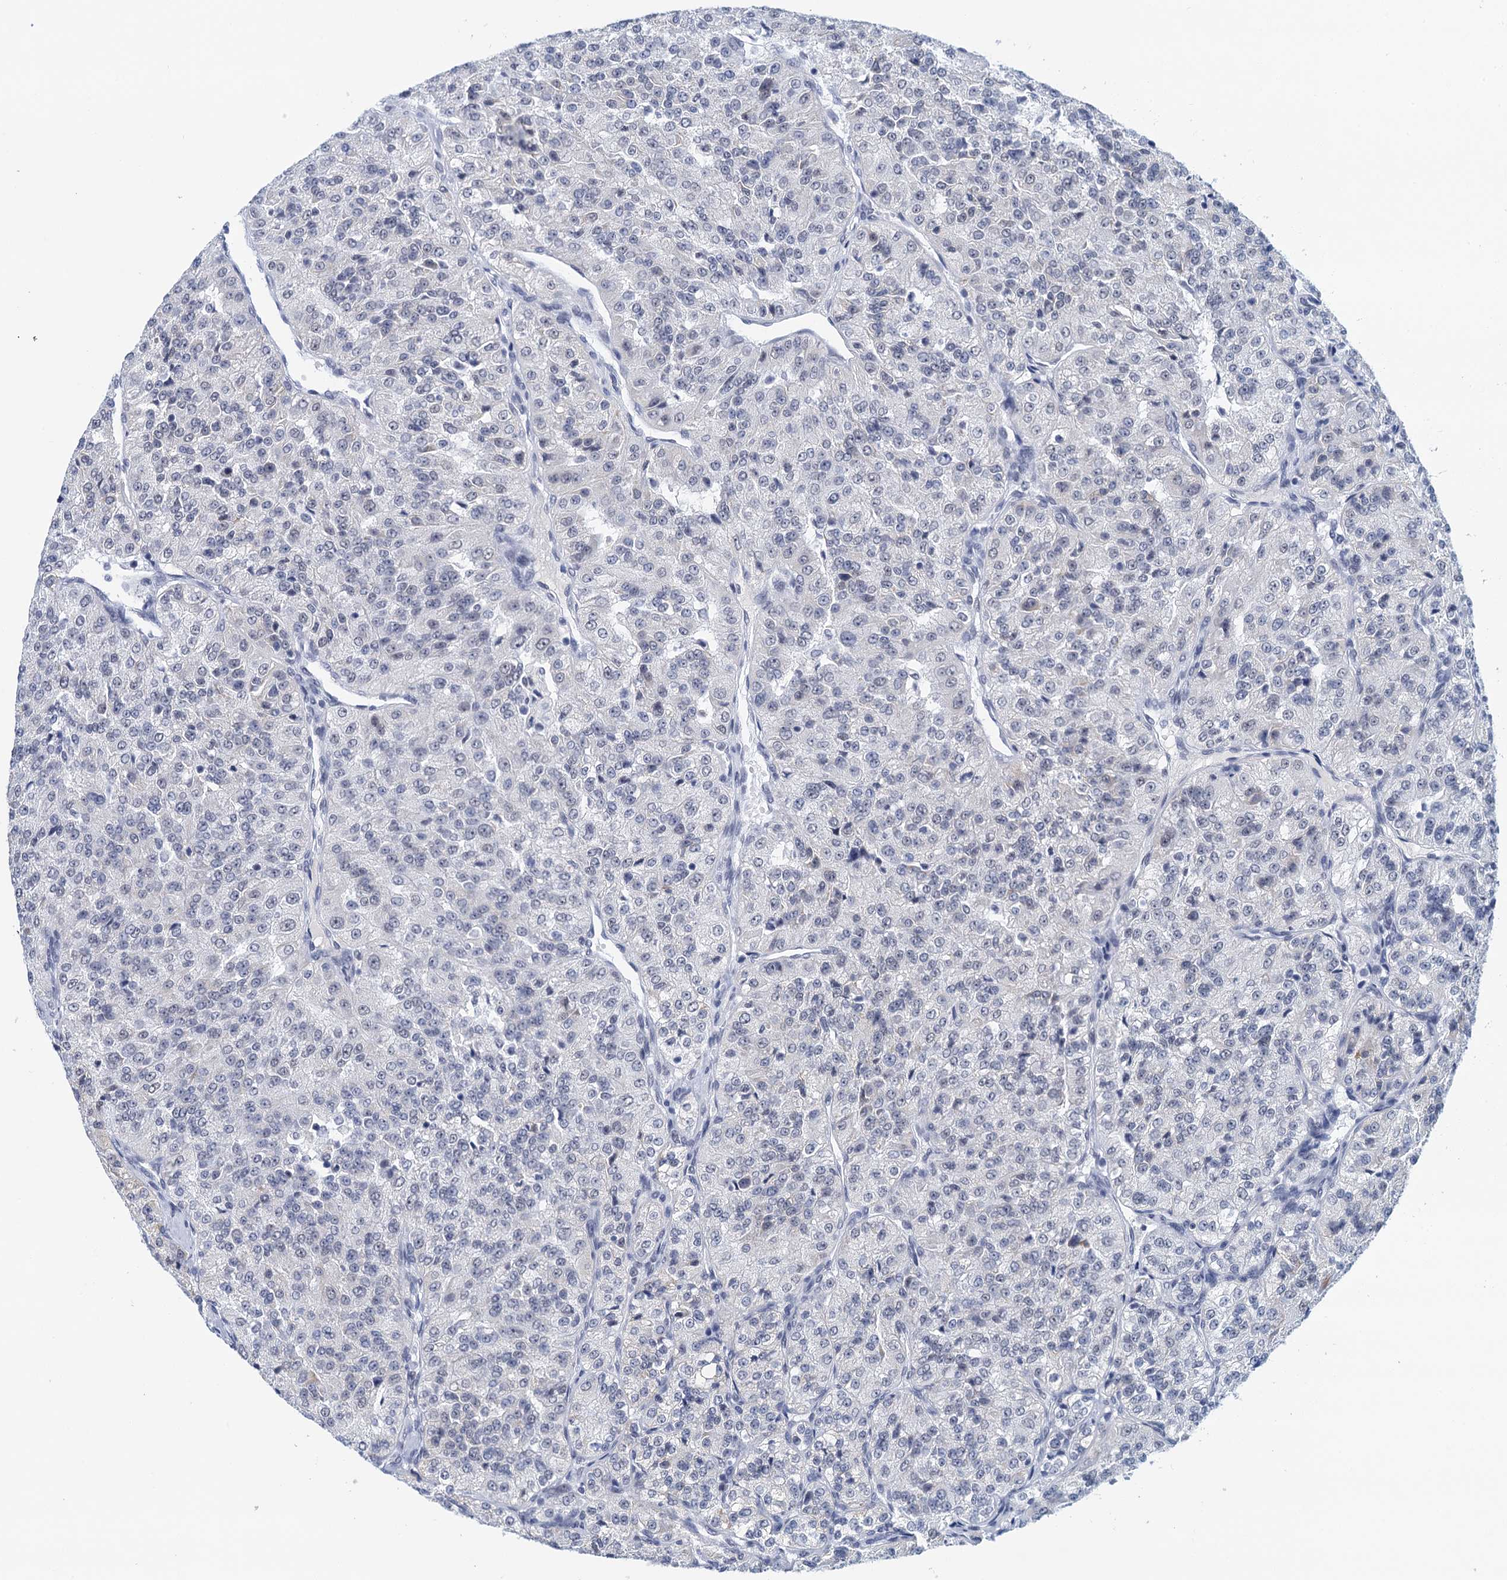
{"staining": {"intensity": "negative", "quantity": "none", "location": "none"}, "tissue": "renal cancer", "cell_type": "Tumor cells", "image_type": "cancer", "snomed": [{"axis": "morphology", "description": "Adenocarcinoma, NOS"}, {"axis": "topography", "description": "Kidney"}], "caption": "IHC micrograph of neoplastic tissue: renal adenocarcinoma stained with DAB shows no significant protein staining in tumor cells.", "gene": "EPS8L1", "patient": {"sex": "female", "age": 63}}